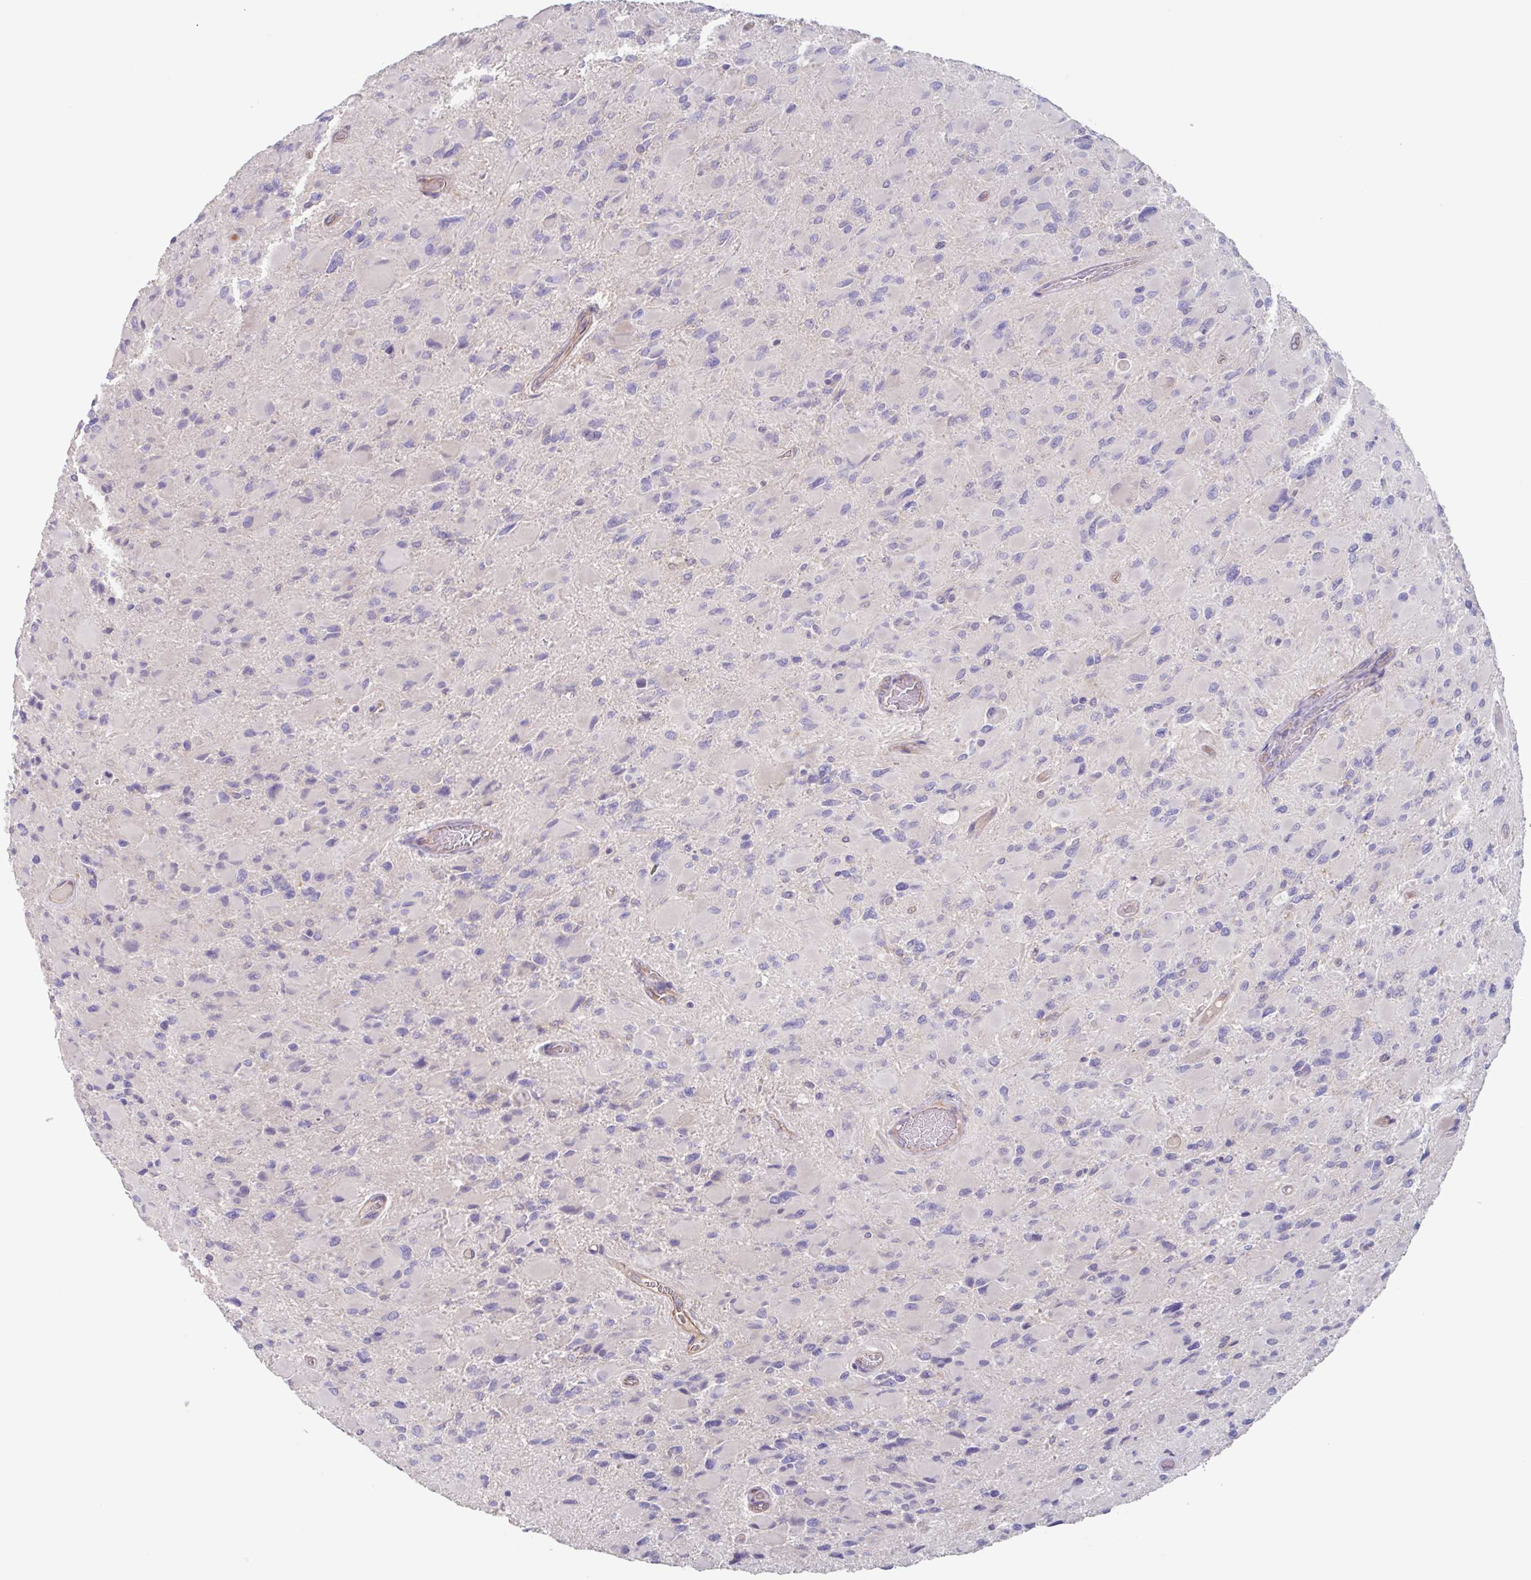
{"staining": {"intensity": "negative", "quantity": "none", "location": "none"}, "tissue": "glioma", "cell_type": "Tumor cells", "image_type": "cancer", "snomed": [{"axis": "morphology", "description": "Glioma, malignant, High grade"}, {"axis": "topography", "description": "Cerebral cortex"}], "caption": "IHC micrograph of human malignant glioma (high-grade) stained for a protein (brown), which demonstrates no expression in tumor cells. Nuclei are stained in blue.", "gene": "EHD4", "patient": {"sex": "female", "age": 36}}